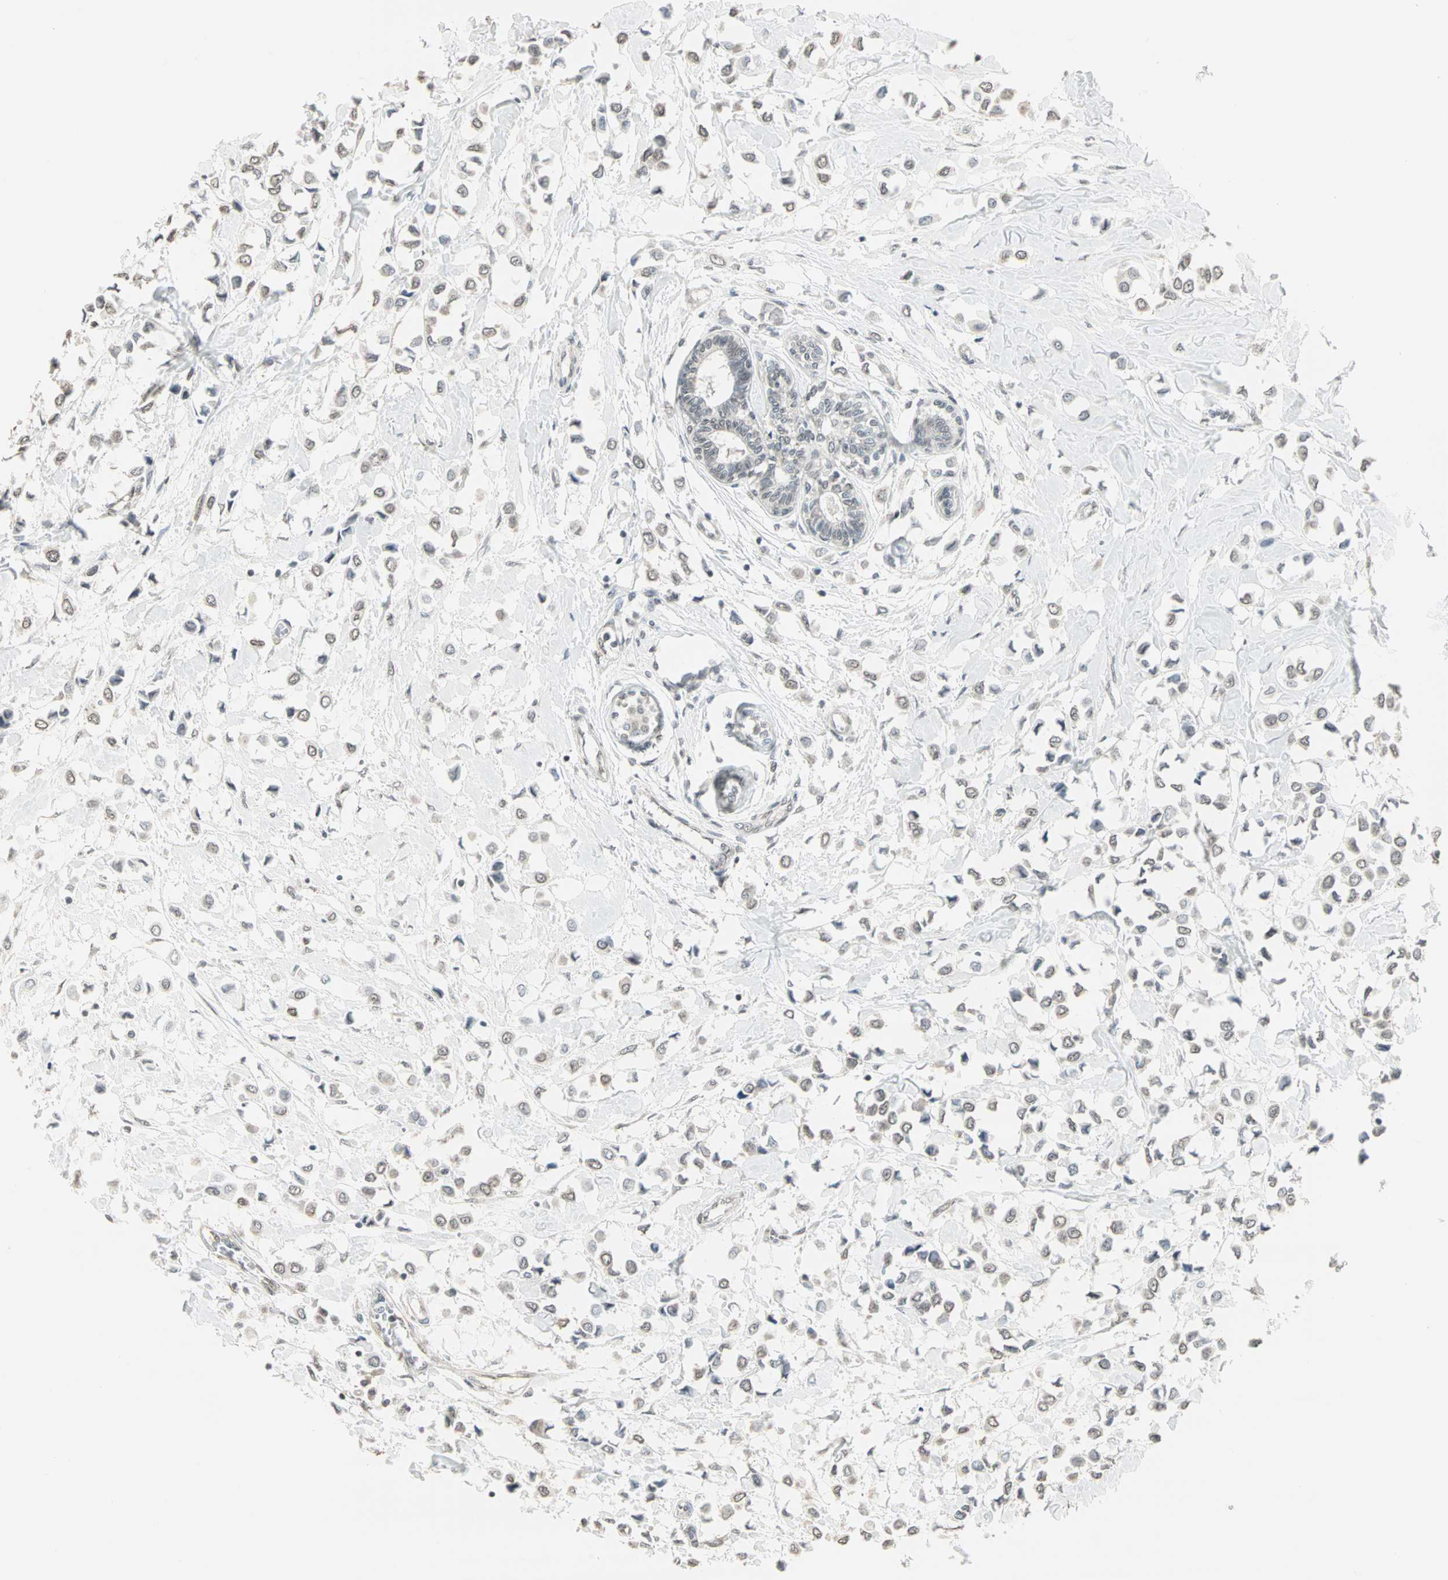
{"staining": {"intensity": "weak", "quantity": "25%-75%", "location": "cytoplasmic/membranous,nuclear"}, "tissue": "breast cancer", "cell_type": "Tumor cells", "image_type": "cancer", "snomed": [{"axis": "morphology", "description": "Lobular carcinoma"}, {"axis": "topography", "description": "Breast"}], "caption": "DAB immunohistochemical staining of lobular carcinoma (breast) displays weak cytoplasmic/membranous and nuclear protein positivity in about 25%-75% of tumor cells. (DAB = brown stain, brightfield microscopy at high magnification).", "gene": "CBLC", "patient": {"sex": "female", "age": 51}}